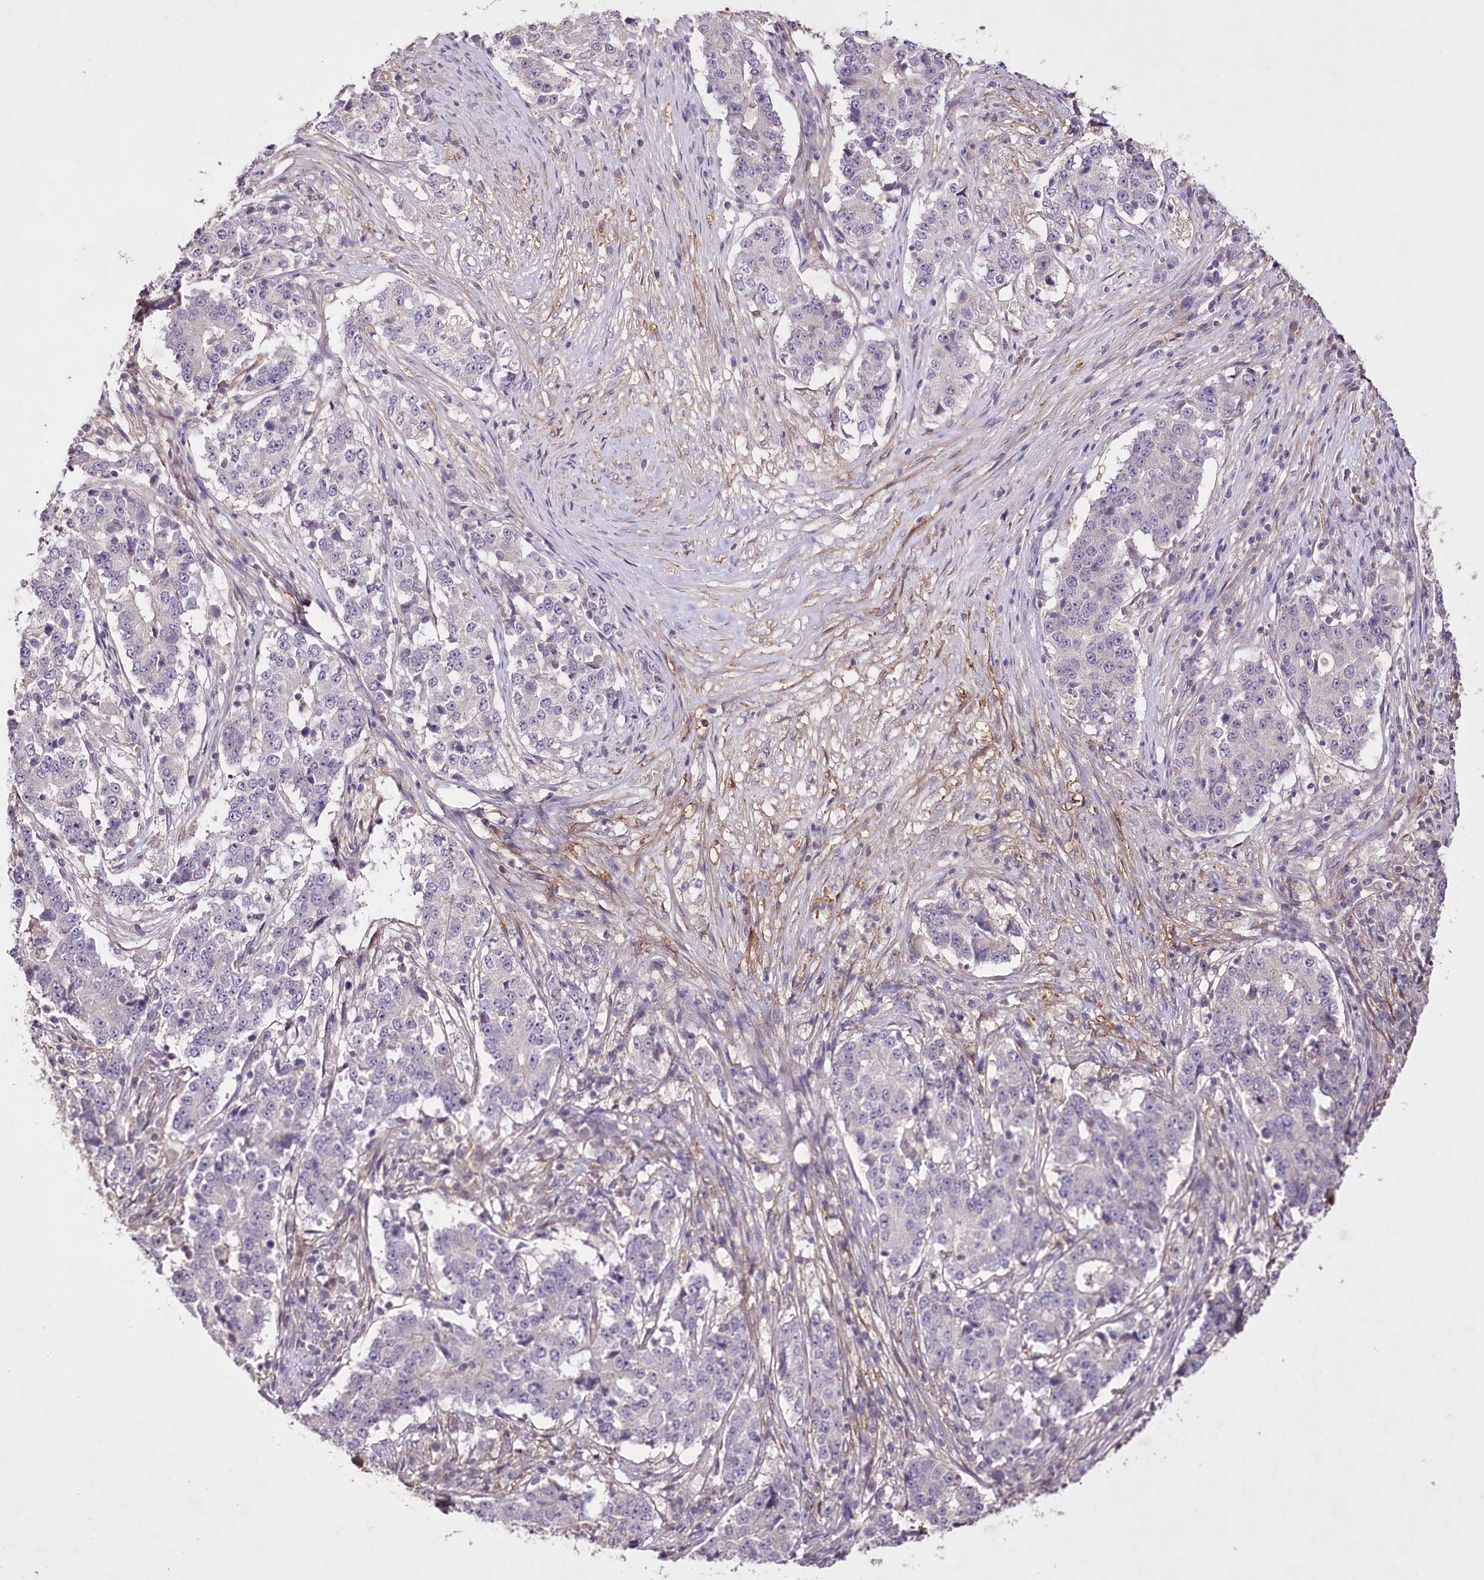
{"staining": {"intensity": "negative", "quantity": "none", "location": "none"}, "tissue": "stomach cancer", "cell_type": "Tumor cells", "image_type": "cancer", "snomed": [{"axis": "morphology", "description": "Adenocarcinoma, NOS"}, {"axis": "topography", "description": "Stomach"}], "caption": "Tumor cells show no significant protein expression in stomach cancer. (DAB (3,3'-diaminobenzidine) immunohistochemistry with hematoxylin counter stain).", "gene": "ENPP1", "patient": {"sex": "male", "age": 59}}